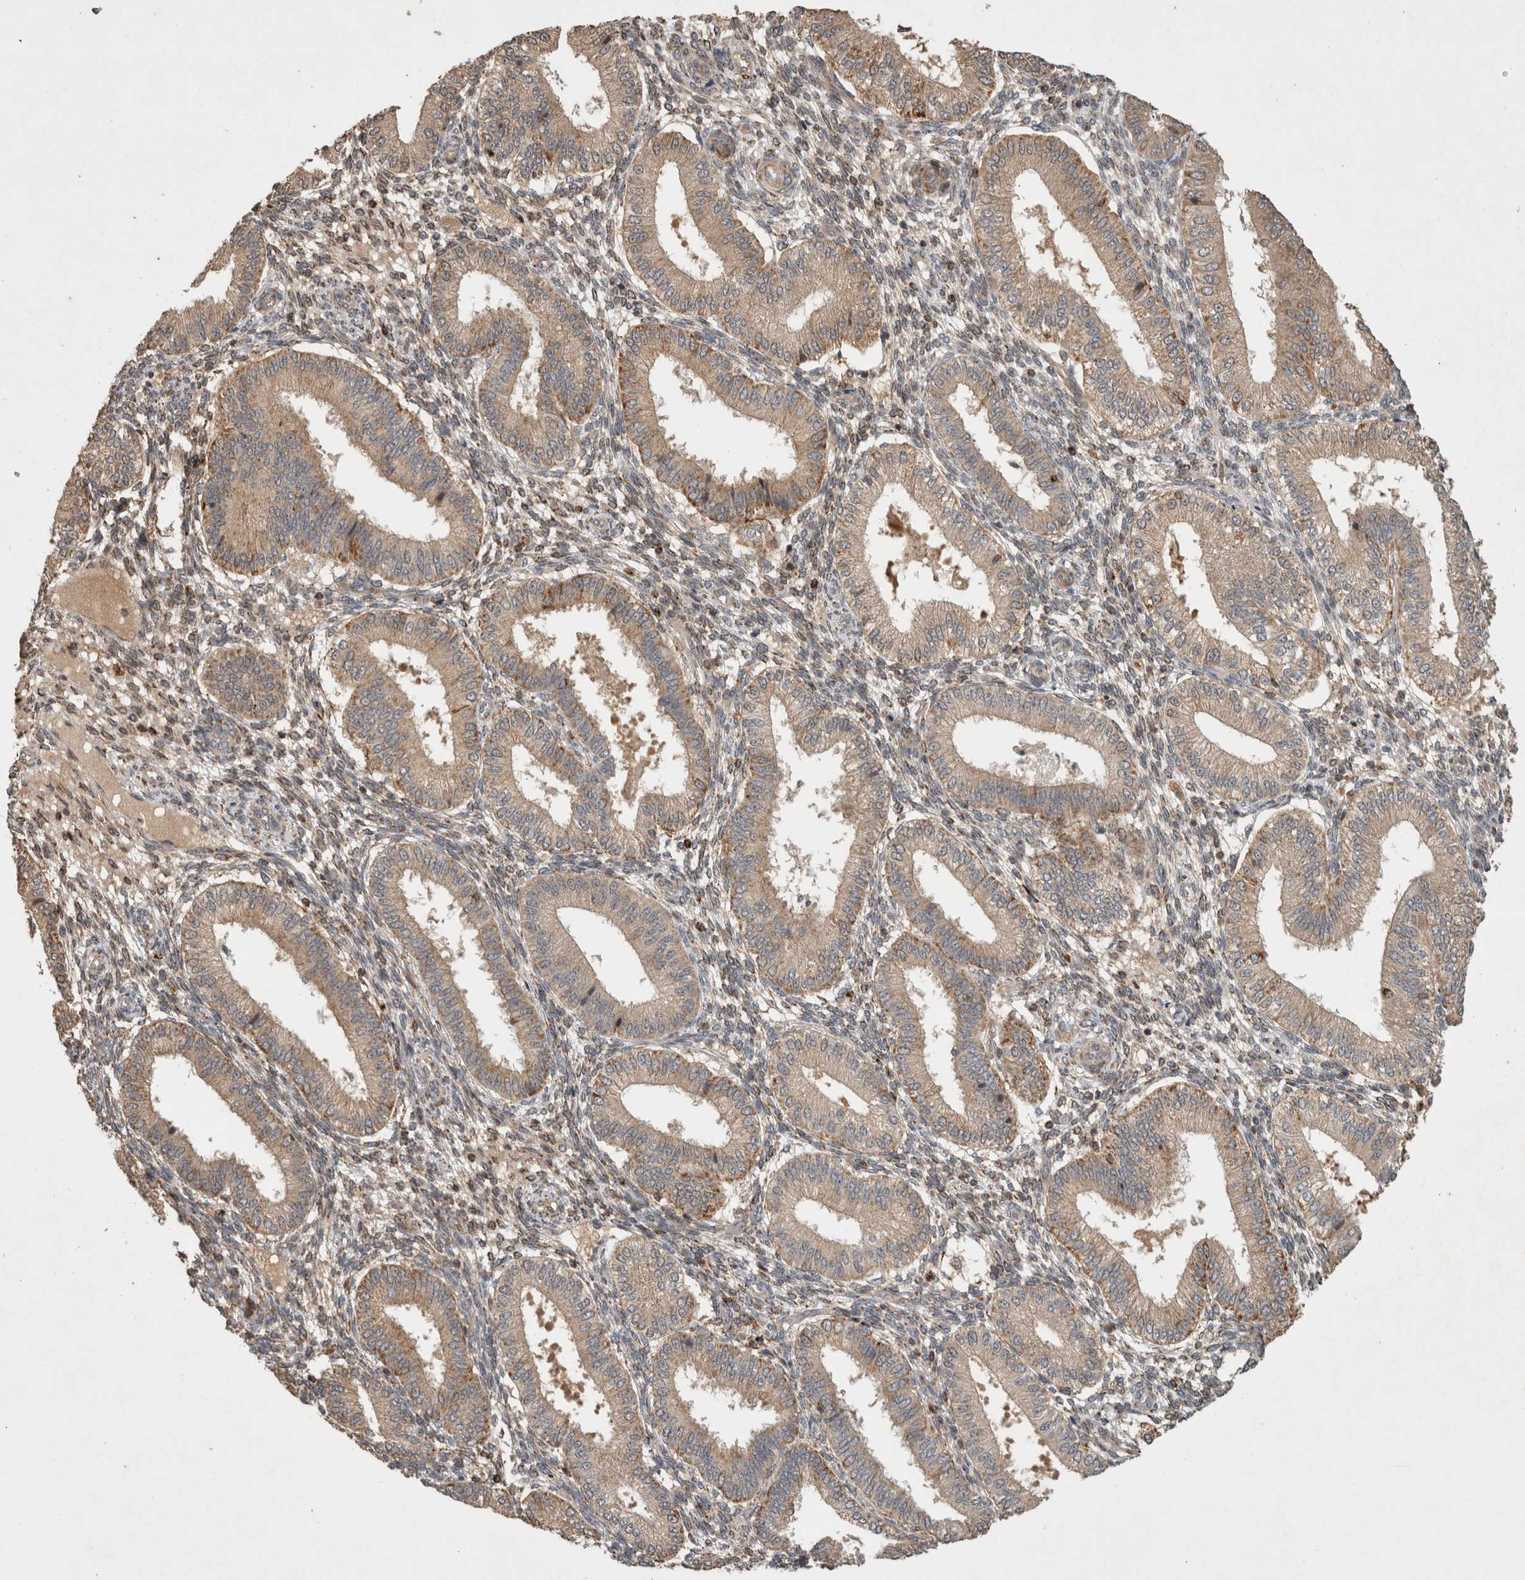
{"staining": {"intensity": "moderate", "quantity": ">75%", "location": "cytoplasmic/membranous"}, "tissue": "endometrium", "cell_type": "Cells in endometrial stroma", "image_type": "normal", "snomed": [{"axis": "morphology", "description": "Normal tissue, NOS"}, {"axis": "topography", "description": "Endometrium"}], "caption": "A photomicrograph showing moderate cytoplasmic/membranous expression in approximately >75% of cells in endometrial stroma in normal endometrium, as visualized by brown immunohistochemical staining.", "gene": "SERAC1", "patient": {"sex": "female", "age": 39}}